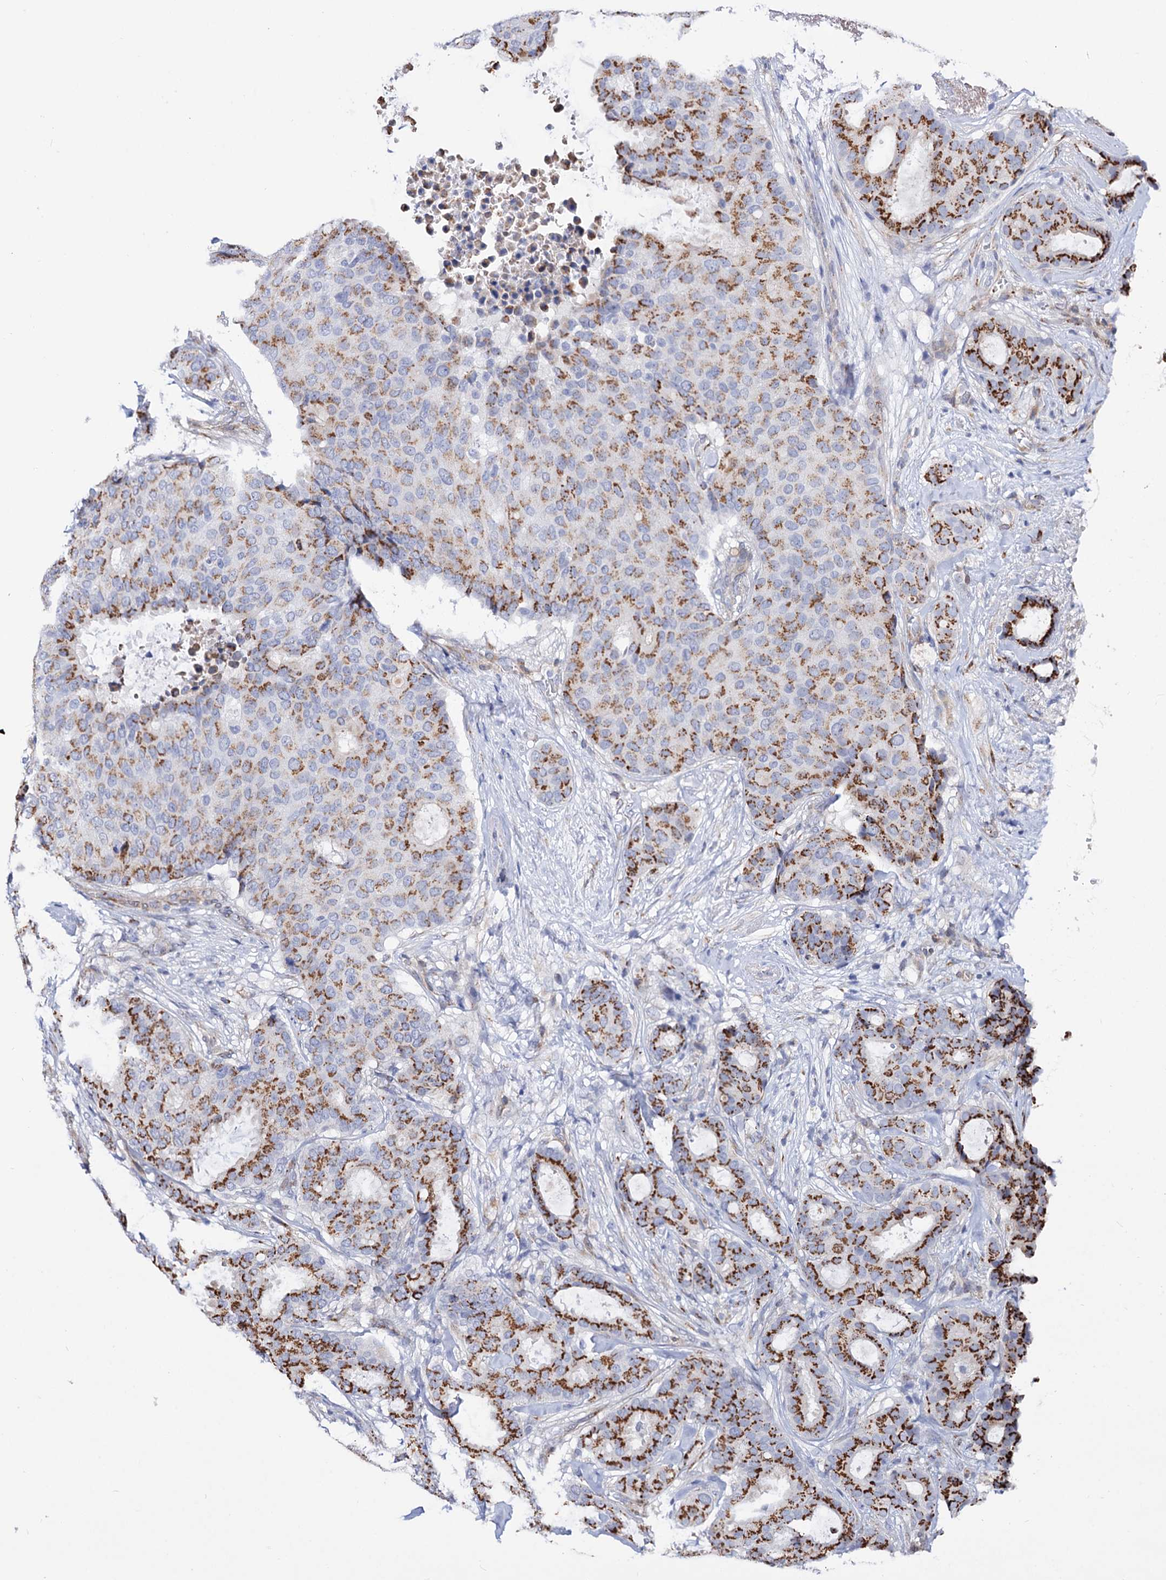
{"staining": {"intensity": "strong", "quantity": "25%-75%", "location": "cytoplasmic/membranous"}, "tissue": "breast cancer", "cell_type": "Tumor cells", "image_type": "cancer", "snomed": [{"axis": "morphology", "description": "Duct carcinoma"}, {"axis": "topography", "description": "Breast"}], "caption": "An immunohistochemistry micrograph of tumor tissue is shown. Protein staining in brown highlights strong cytoplasmic/membranous positivity in breast cancer (intraductal carcinoma) within tumor cells.", "gene": "C11orf96", "patient": {"sex": "female", "age": 75}}